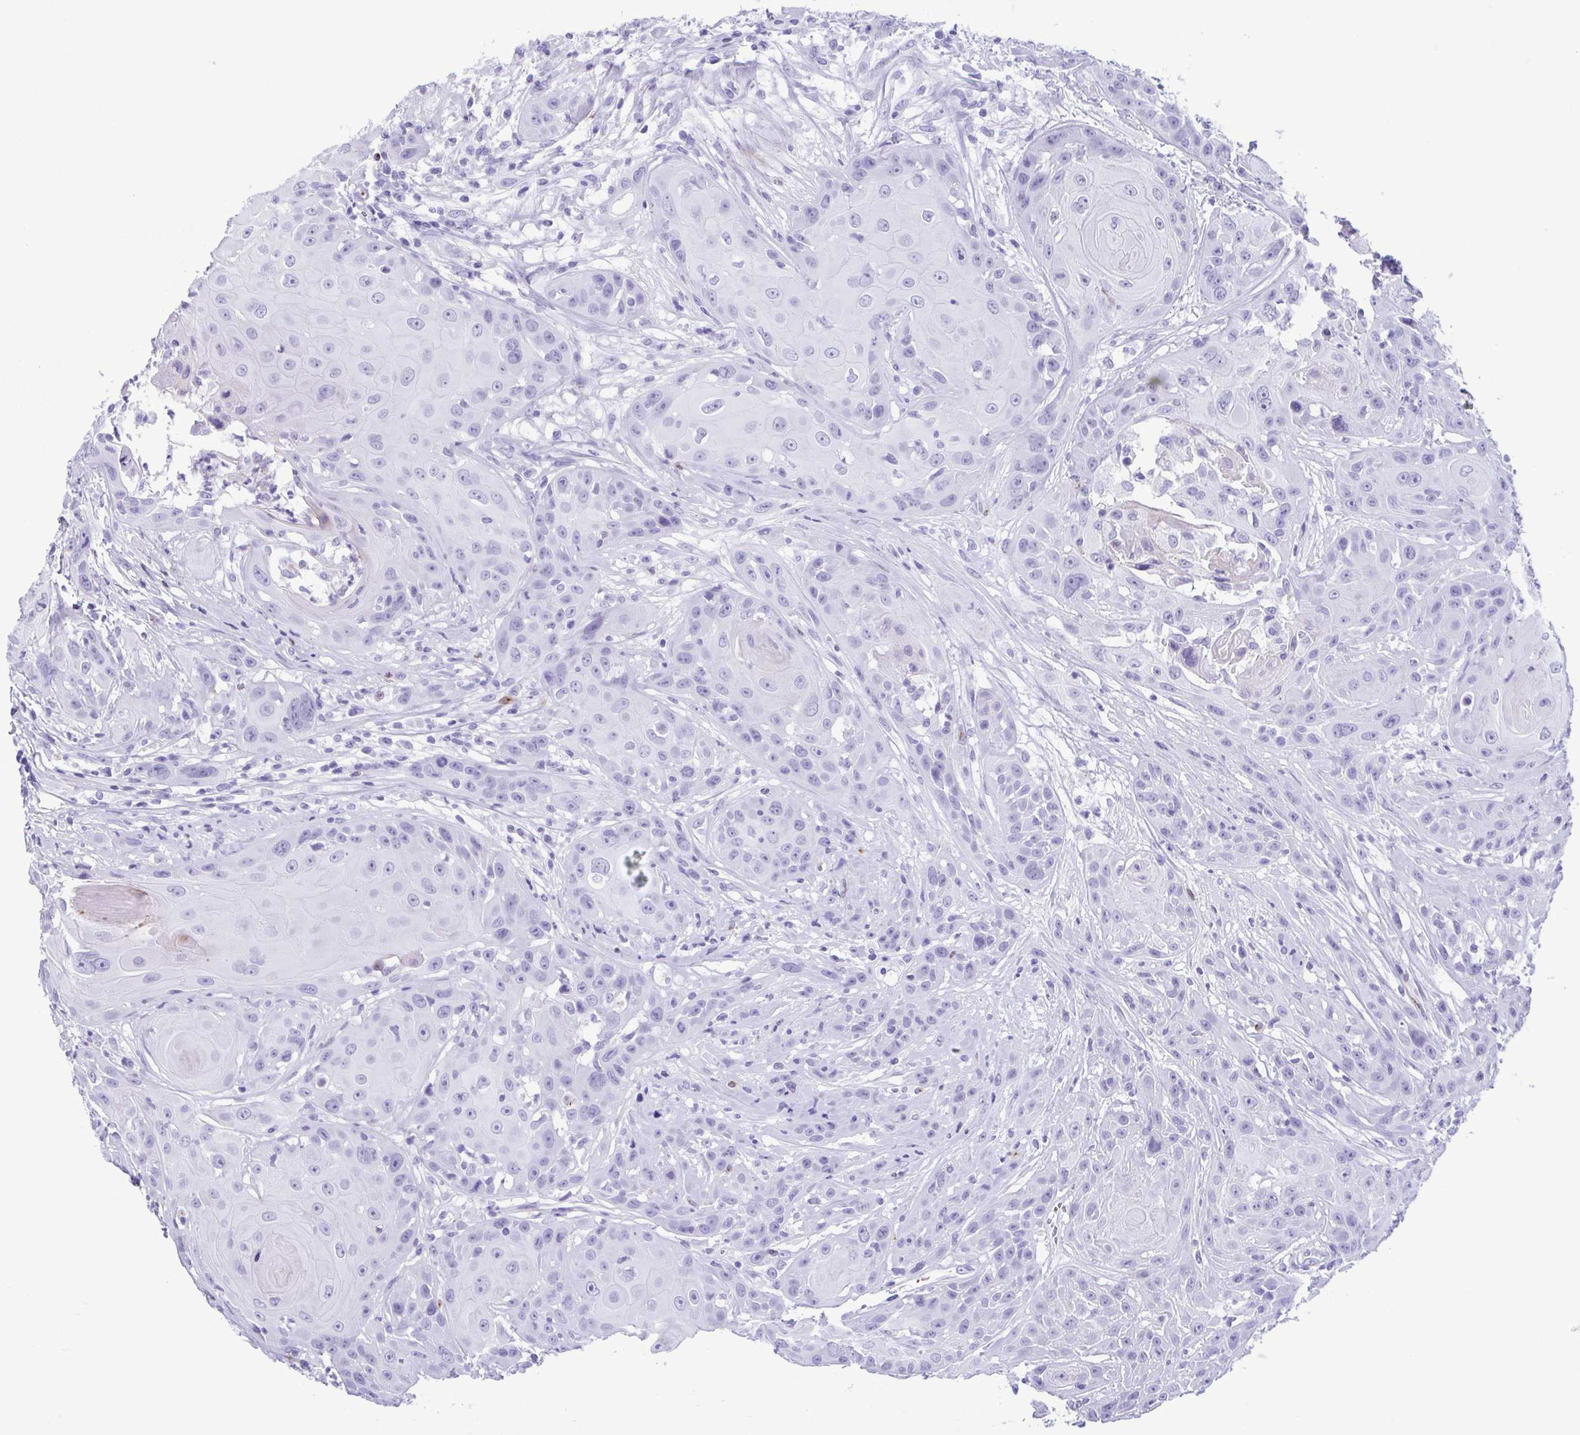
{"staining": {"intensity": "negative", "quantity": "none", "location": "none"}, "tissue": "head and neck cancer", "cell_type": "Tumor cells", "image_type": "cancer", "snomed": [{"axis": "morphology", "description": "Squamous cell carcinoma, NOS"}, {"axis": "topography", "description": "Skin"}, {"axis": "topography", "description": "Head-Neck"}], "caption": "Immunohistochemical staining of head and neck cancer (squamous cell carcinoma) shows no significant positivity in tumor cells.", "gene": "TCEAL3", "patient": {"sex": "male", "age": 80}}